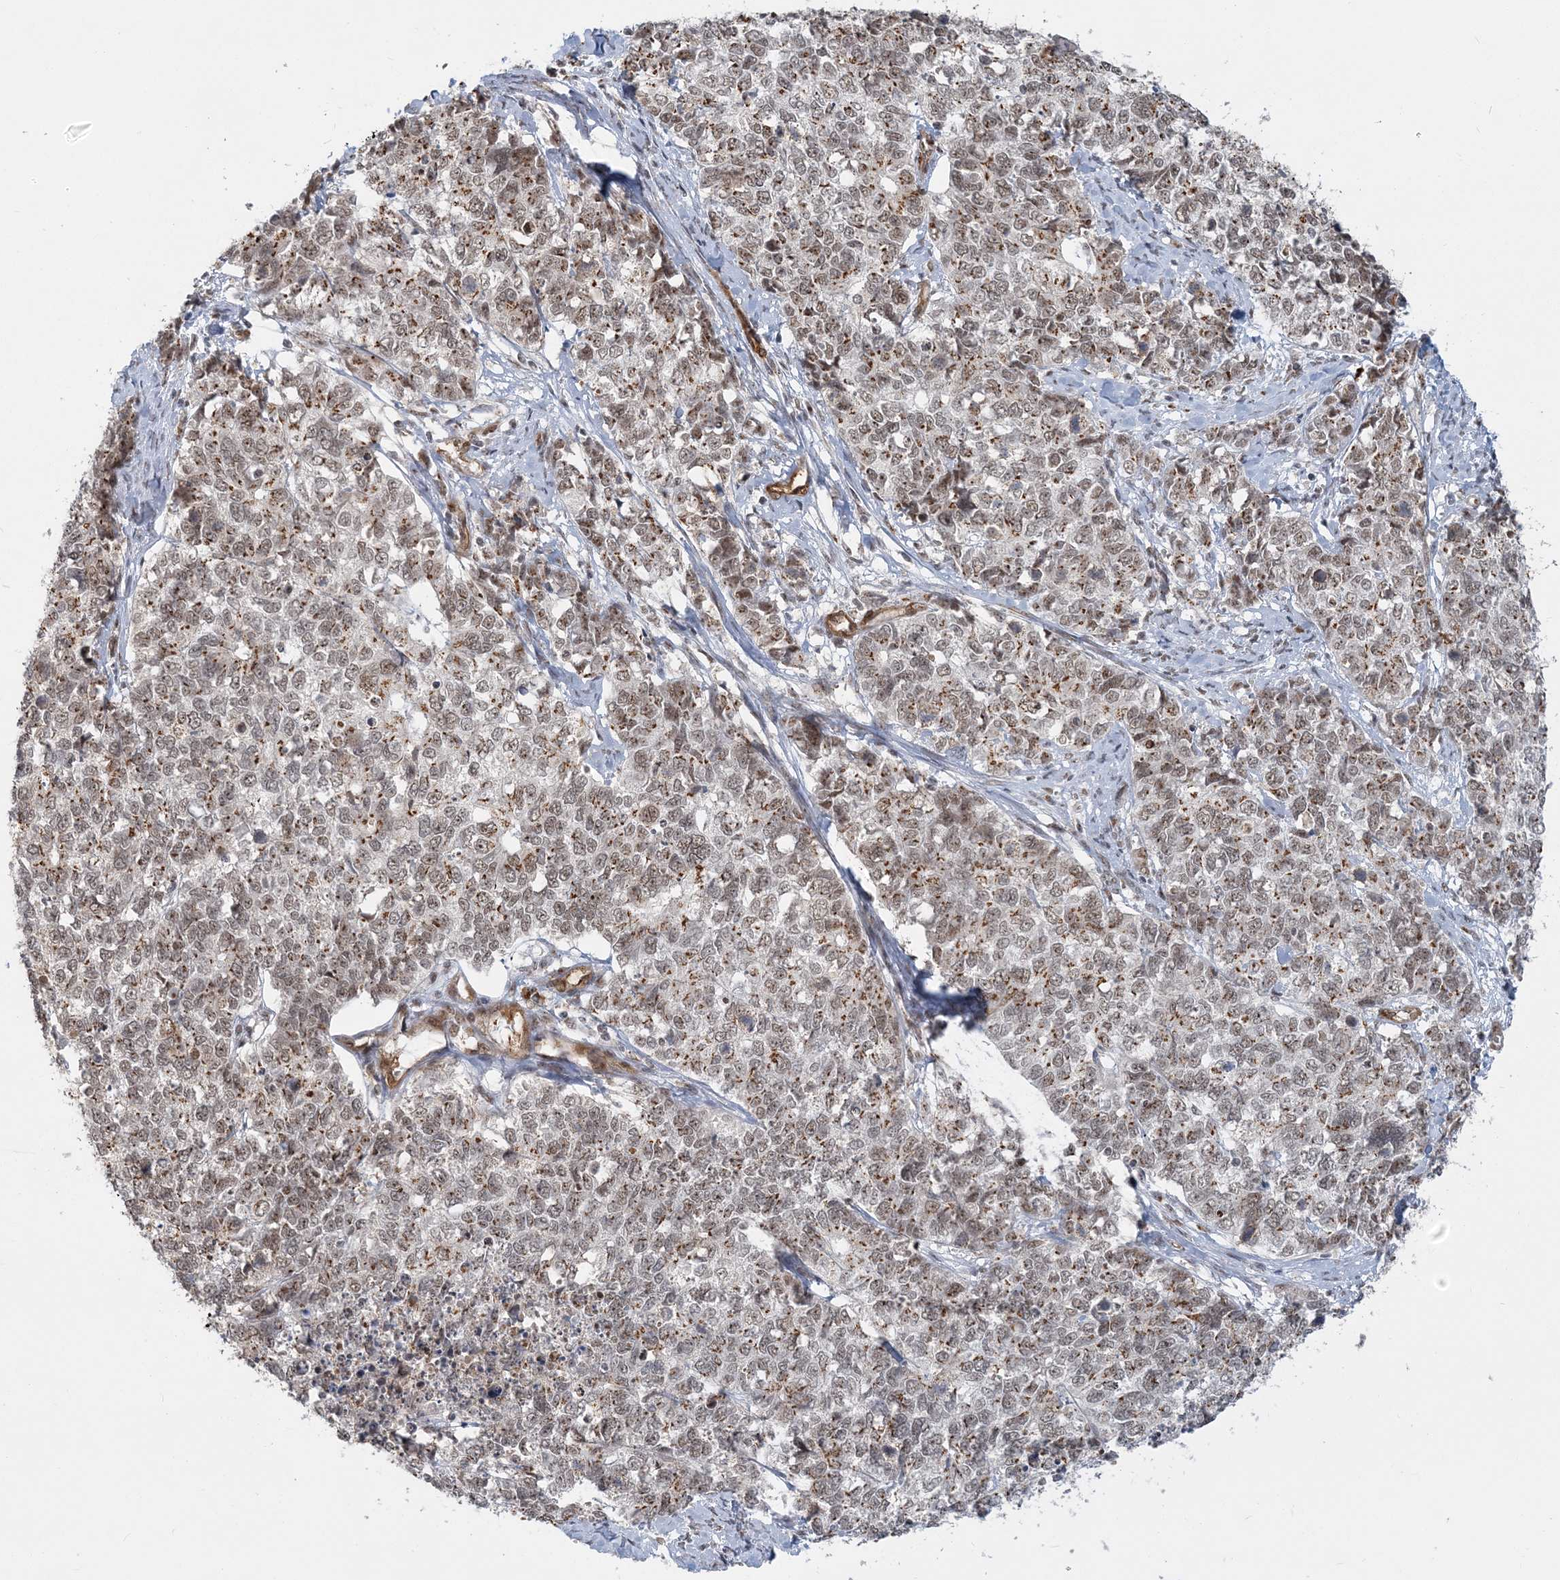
{"staining": {"intensity": "moderate", "quantity": ">75%", "location": "cytoplasmic/membranous,nuclear"}, "tissue": "cervical cancer", "cell_type": "Tumor cells", "image_type": "cancer", "snomed": [{"axis": "morphology", "description": "Squamous cell carcinoma, NOS"}, {"axis": "topography", "description": "Cervix"}], "caption": "Human squamous cell carcinoma (cervical) stained for a protein (brown) reveals moderate cytoplasmic/membranous and nuclear positive positivity in approximately >75% of tumor cells.", "gene": "PLRG1", "patient": {"sex": "female", "age": 63}}